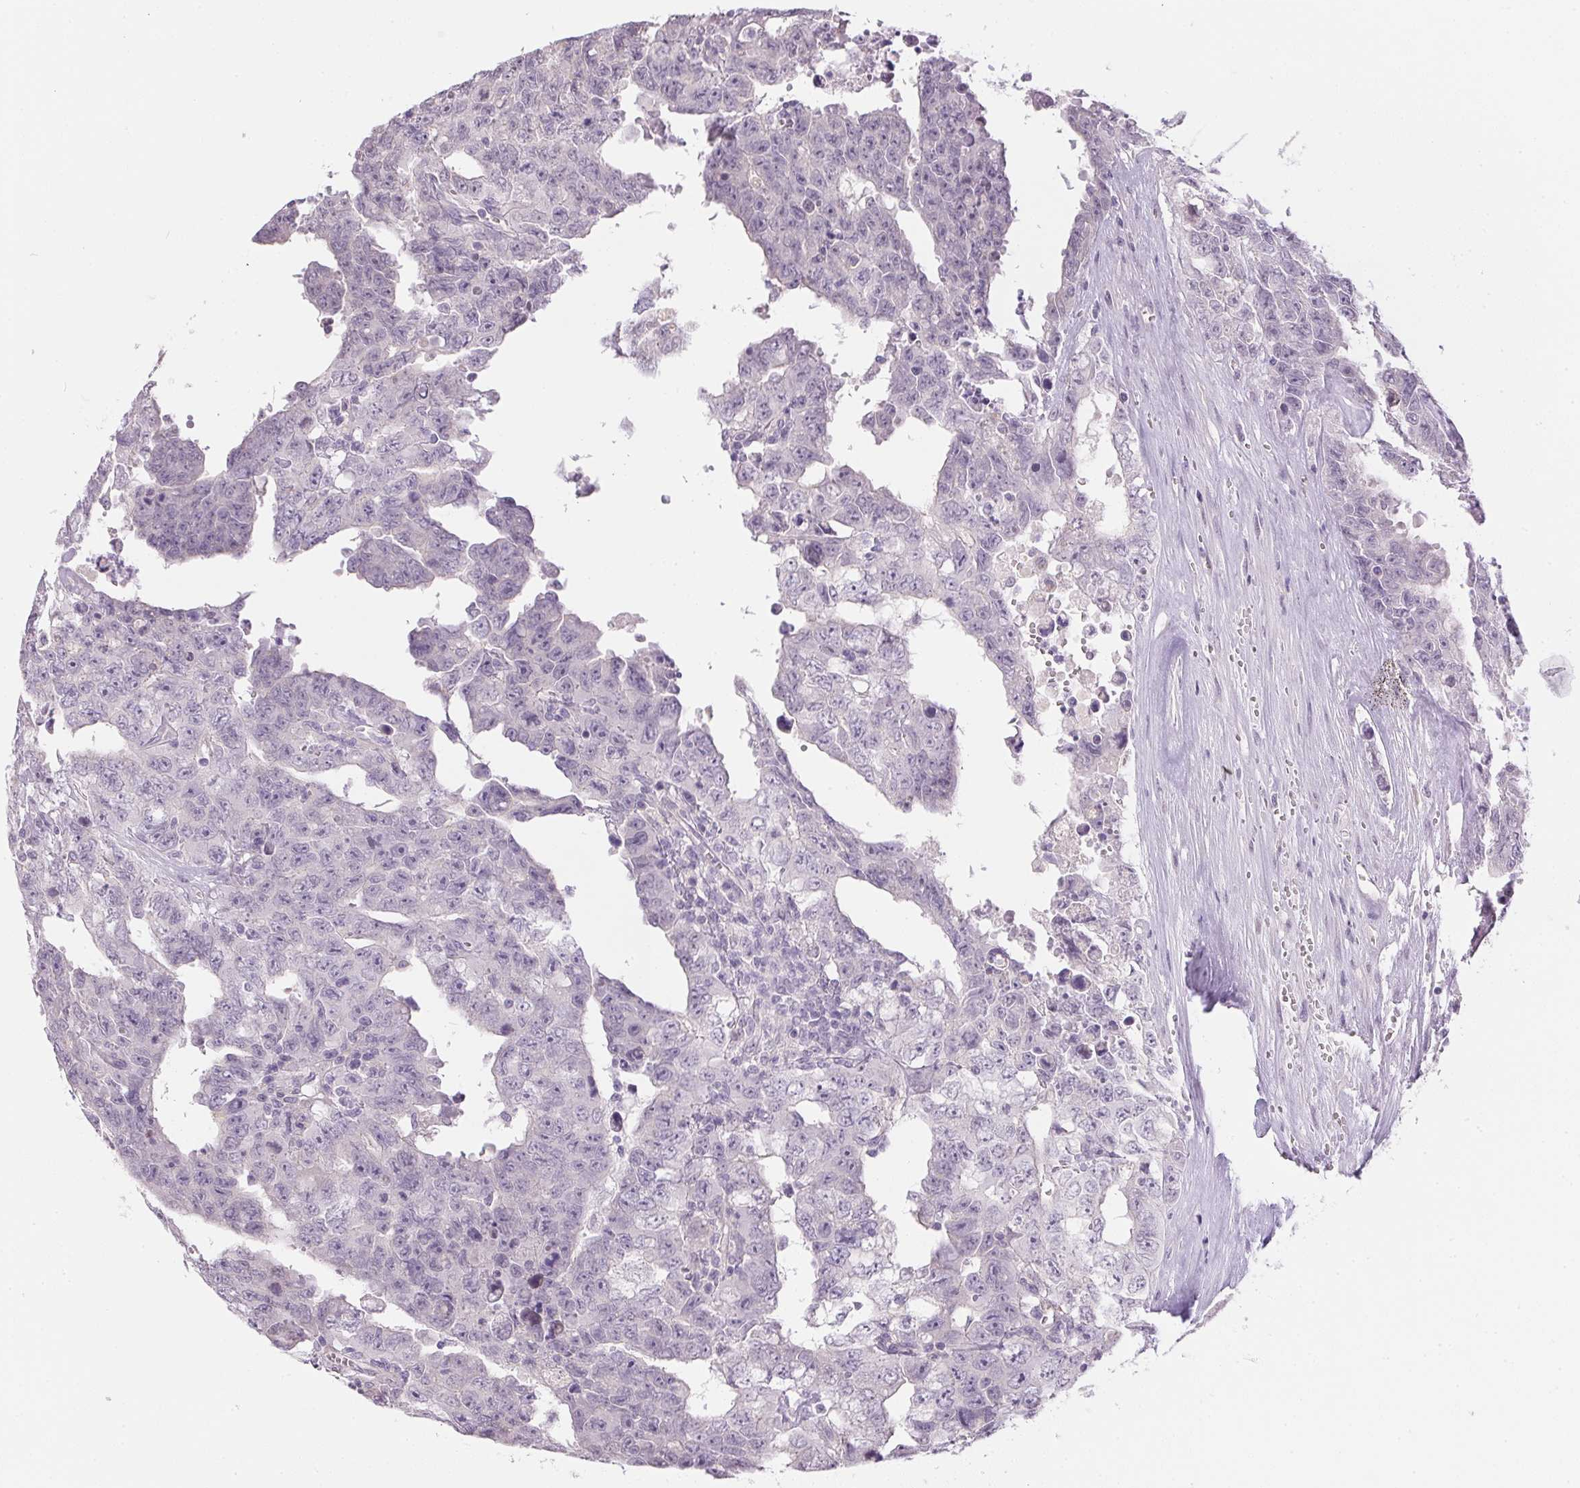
{"staining": {"intensity": "negative", "quantity": "none", "location": "none"}, "tissue": "testis cancer", "cell_type": "Tumor cells", "image_type": "cancer", "snomed": [{"axis": "morphology", "description": "Carcinoma, Embryonal, NOS"}, {"axis": "topography", "description": "Testis"}], "caption": "A high-resolution image shows immunohistochemistry (IHC) staining of testis cancer, which reveals no significant positivity in tumor cells.", "gene": "CTCFL", "patient": {"sex": "male", "age": 24}}